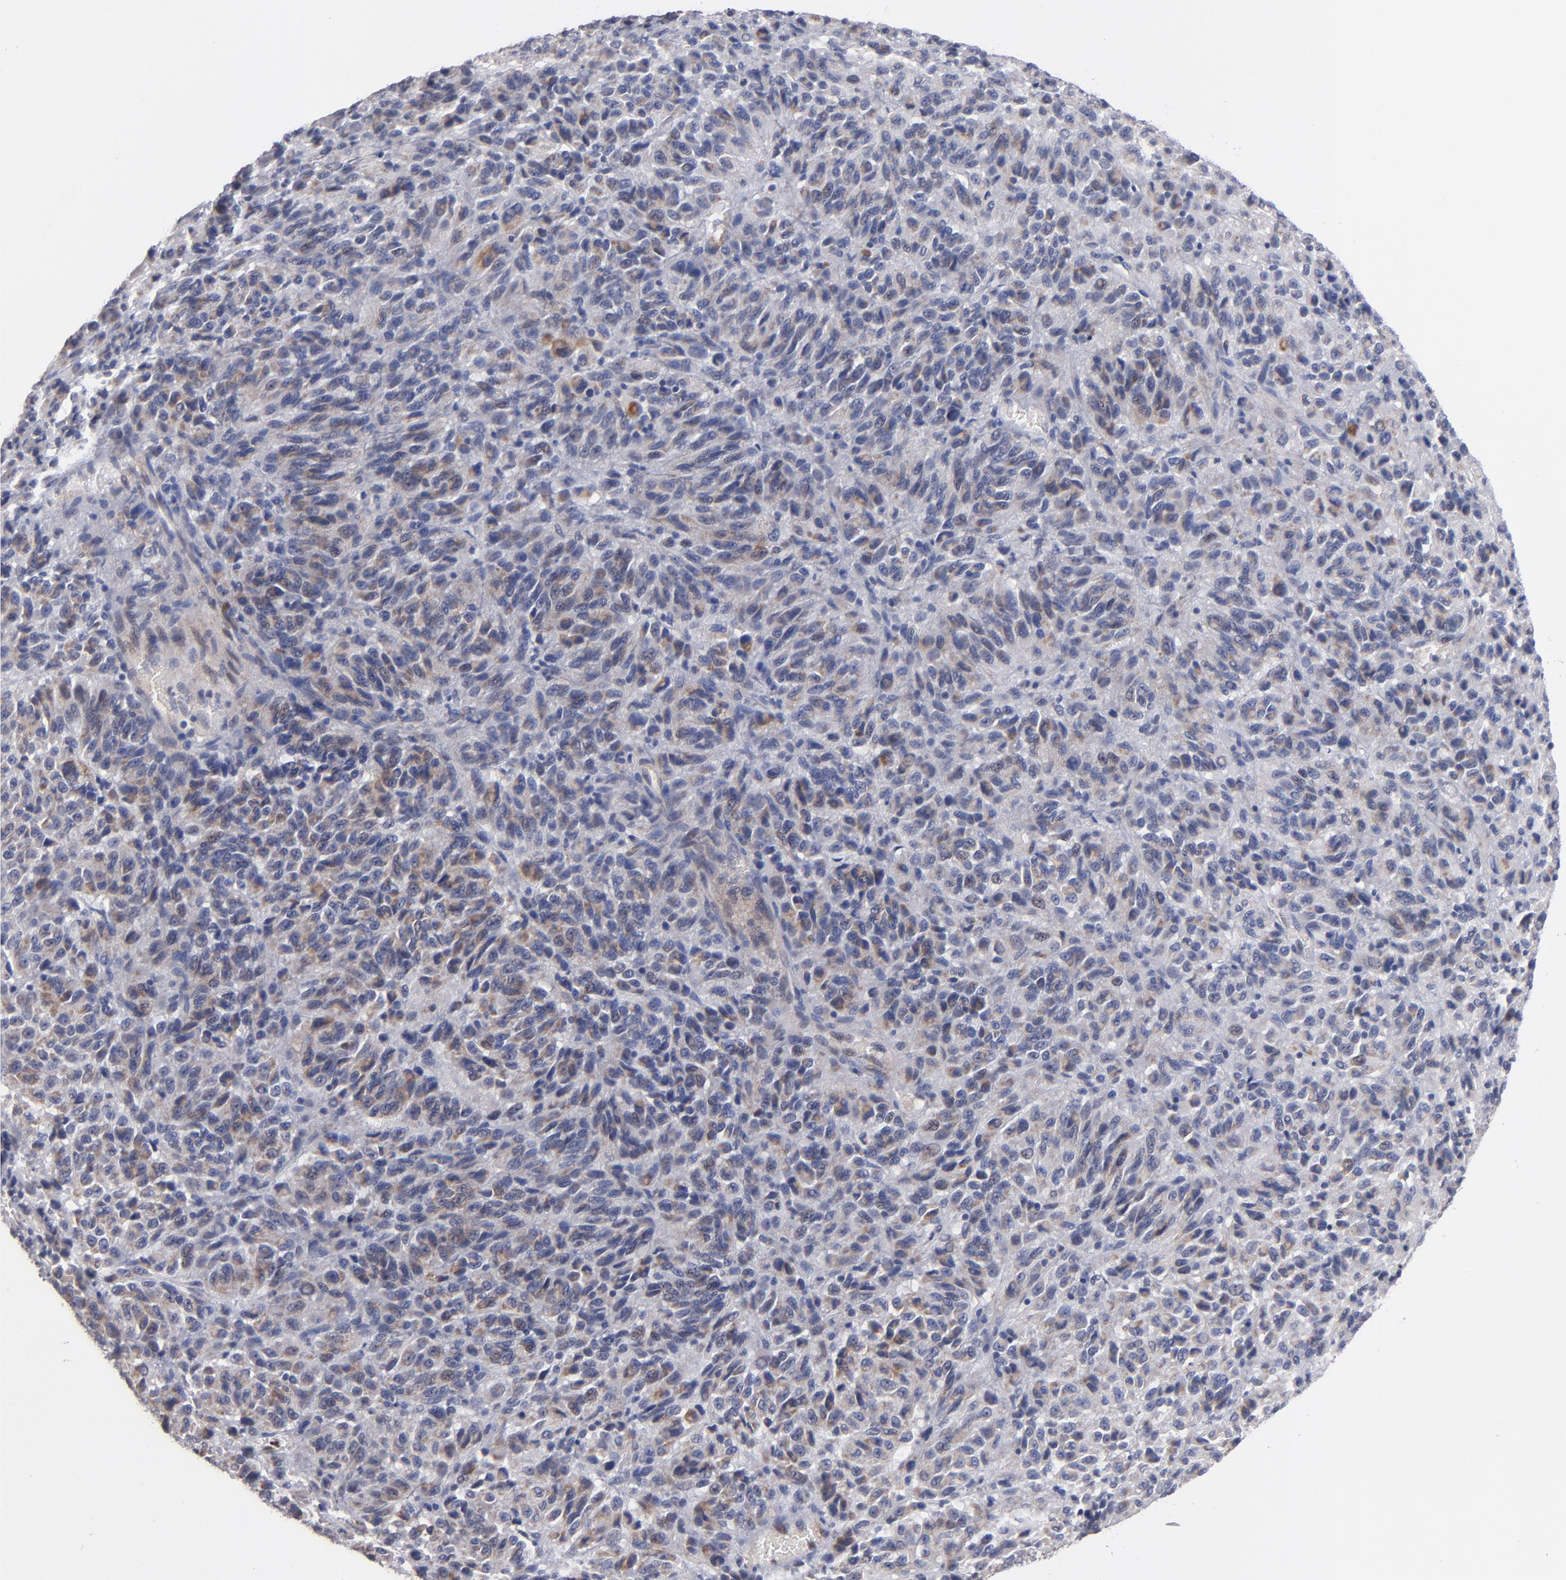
{"staining": {"intensity": "moderate", "quantity": "25%-75%", "location": "cytoplasmic/membranous"}, "tissue": "melanoma", "cell_type": "Tumor cells", "image_type": "cancer", "snomed": [{"axis": "morphology", "description": "Malignant melanoma, Metastatic site"}, {"axis": "topography", "description": "Lung"}], "caption": "An image of human malignant melanoma (metastatic site) stained for a protein shows moderate cytoplasmic/membranous brown staining in tumor cells.", "gene": "MN1", "patient": {"sex": "male", "age": 64}}